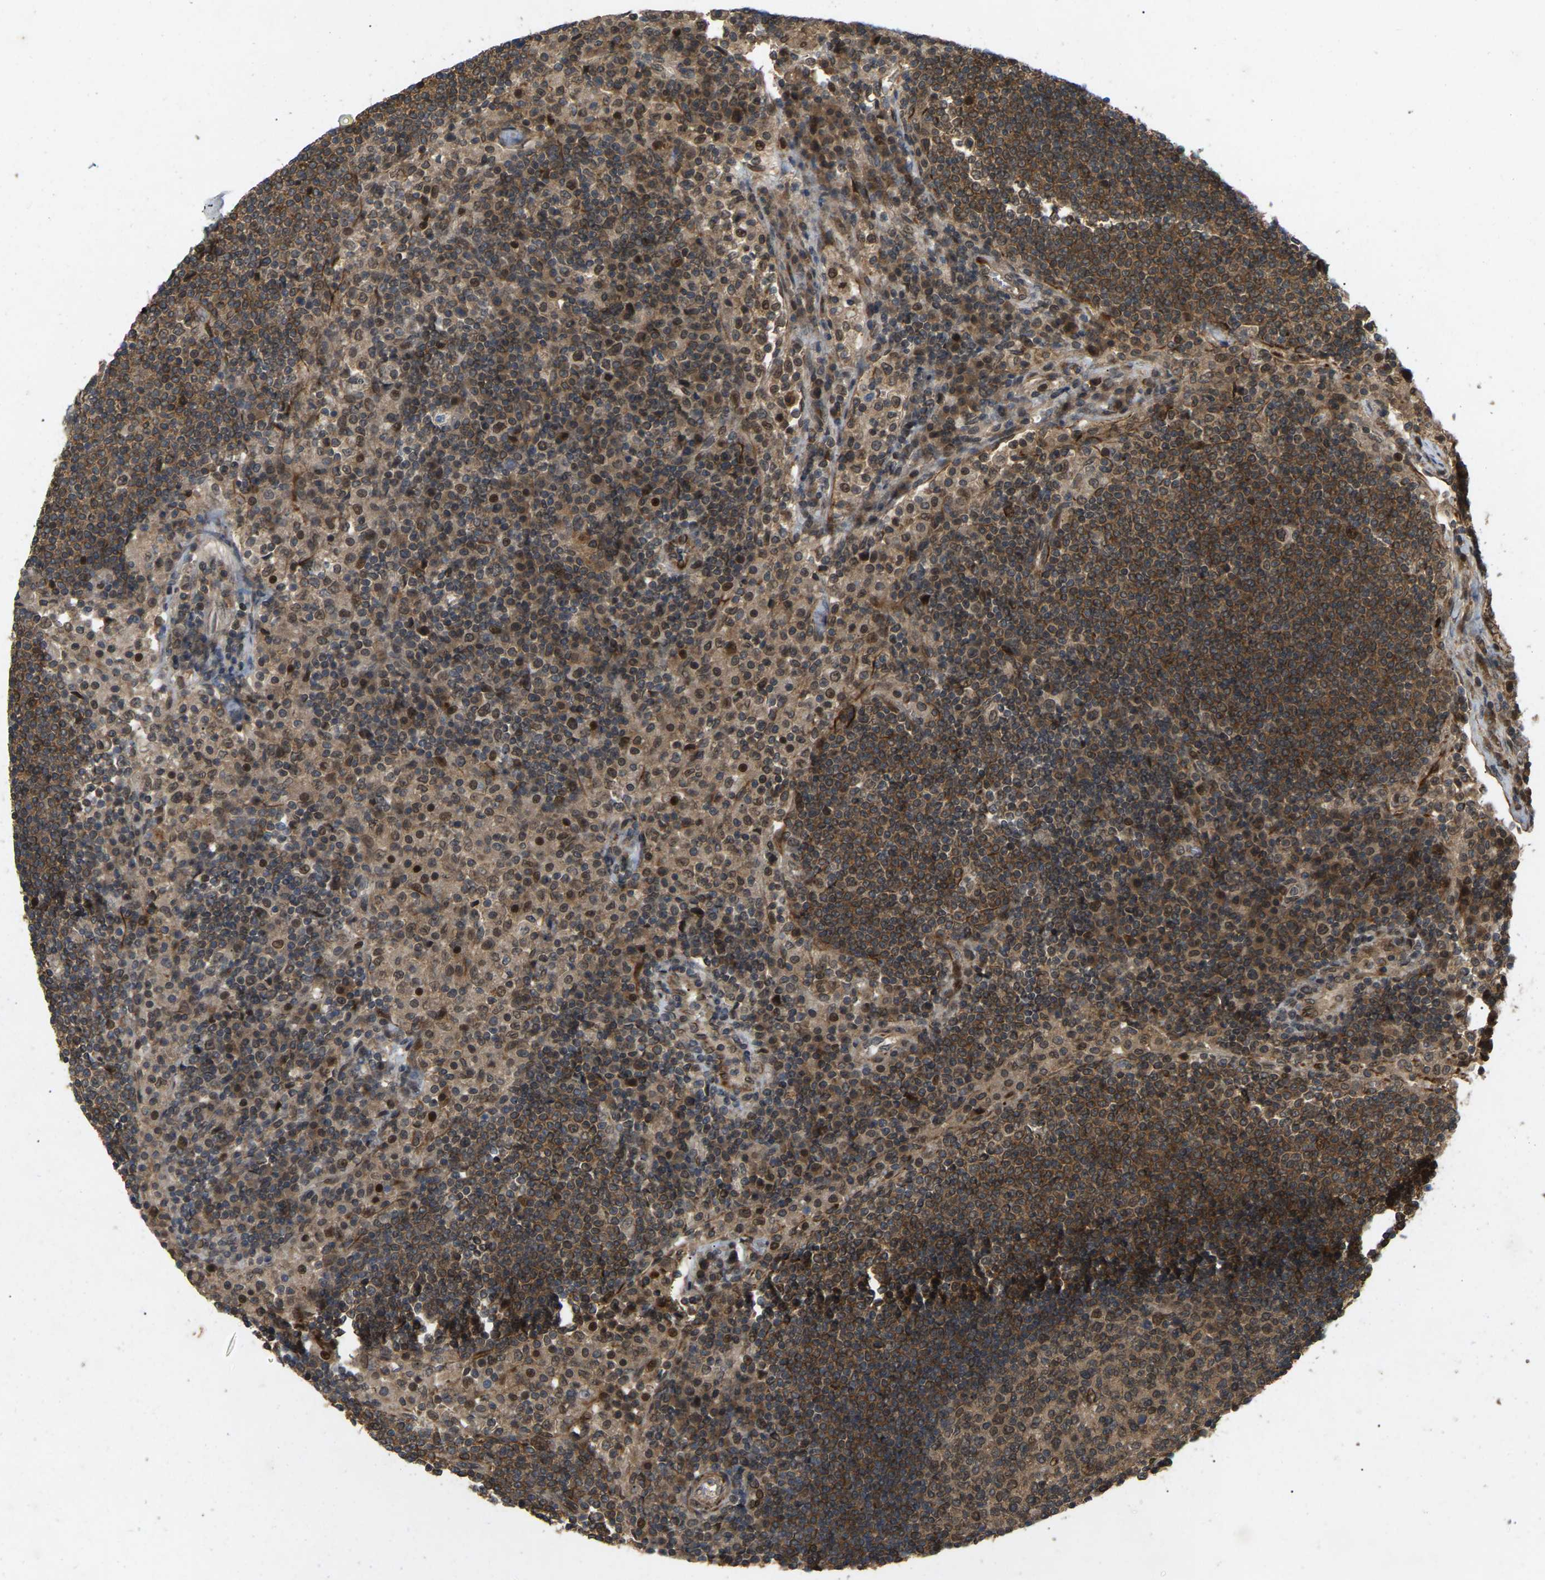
{"staining": {"intensity": "moderate", "quantity": ">75%", "location": "cytoplasmic/membranous,nuclear"}, "tissue": "lymph node", "cell_type": "Germinal center cells", "image_type": "normal", "snomed": [{"axis": "morphology", "description": "Normal tissue, NOS"}, {"axis": "topography", "description": "Lymph node"}], "caption": "Germinal center cells show moderate cytoplasmic/membranous,nuclear positivity in about >75% of cells in benign lymph node.", "gene": "KIAA1549", "patient": {"sex": "female", "age": 53}}